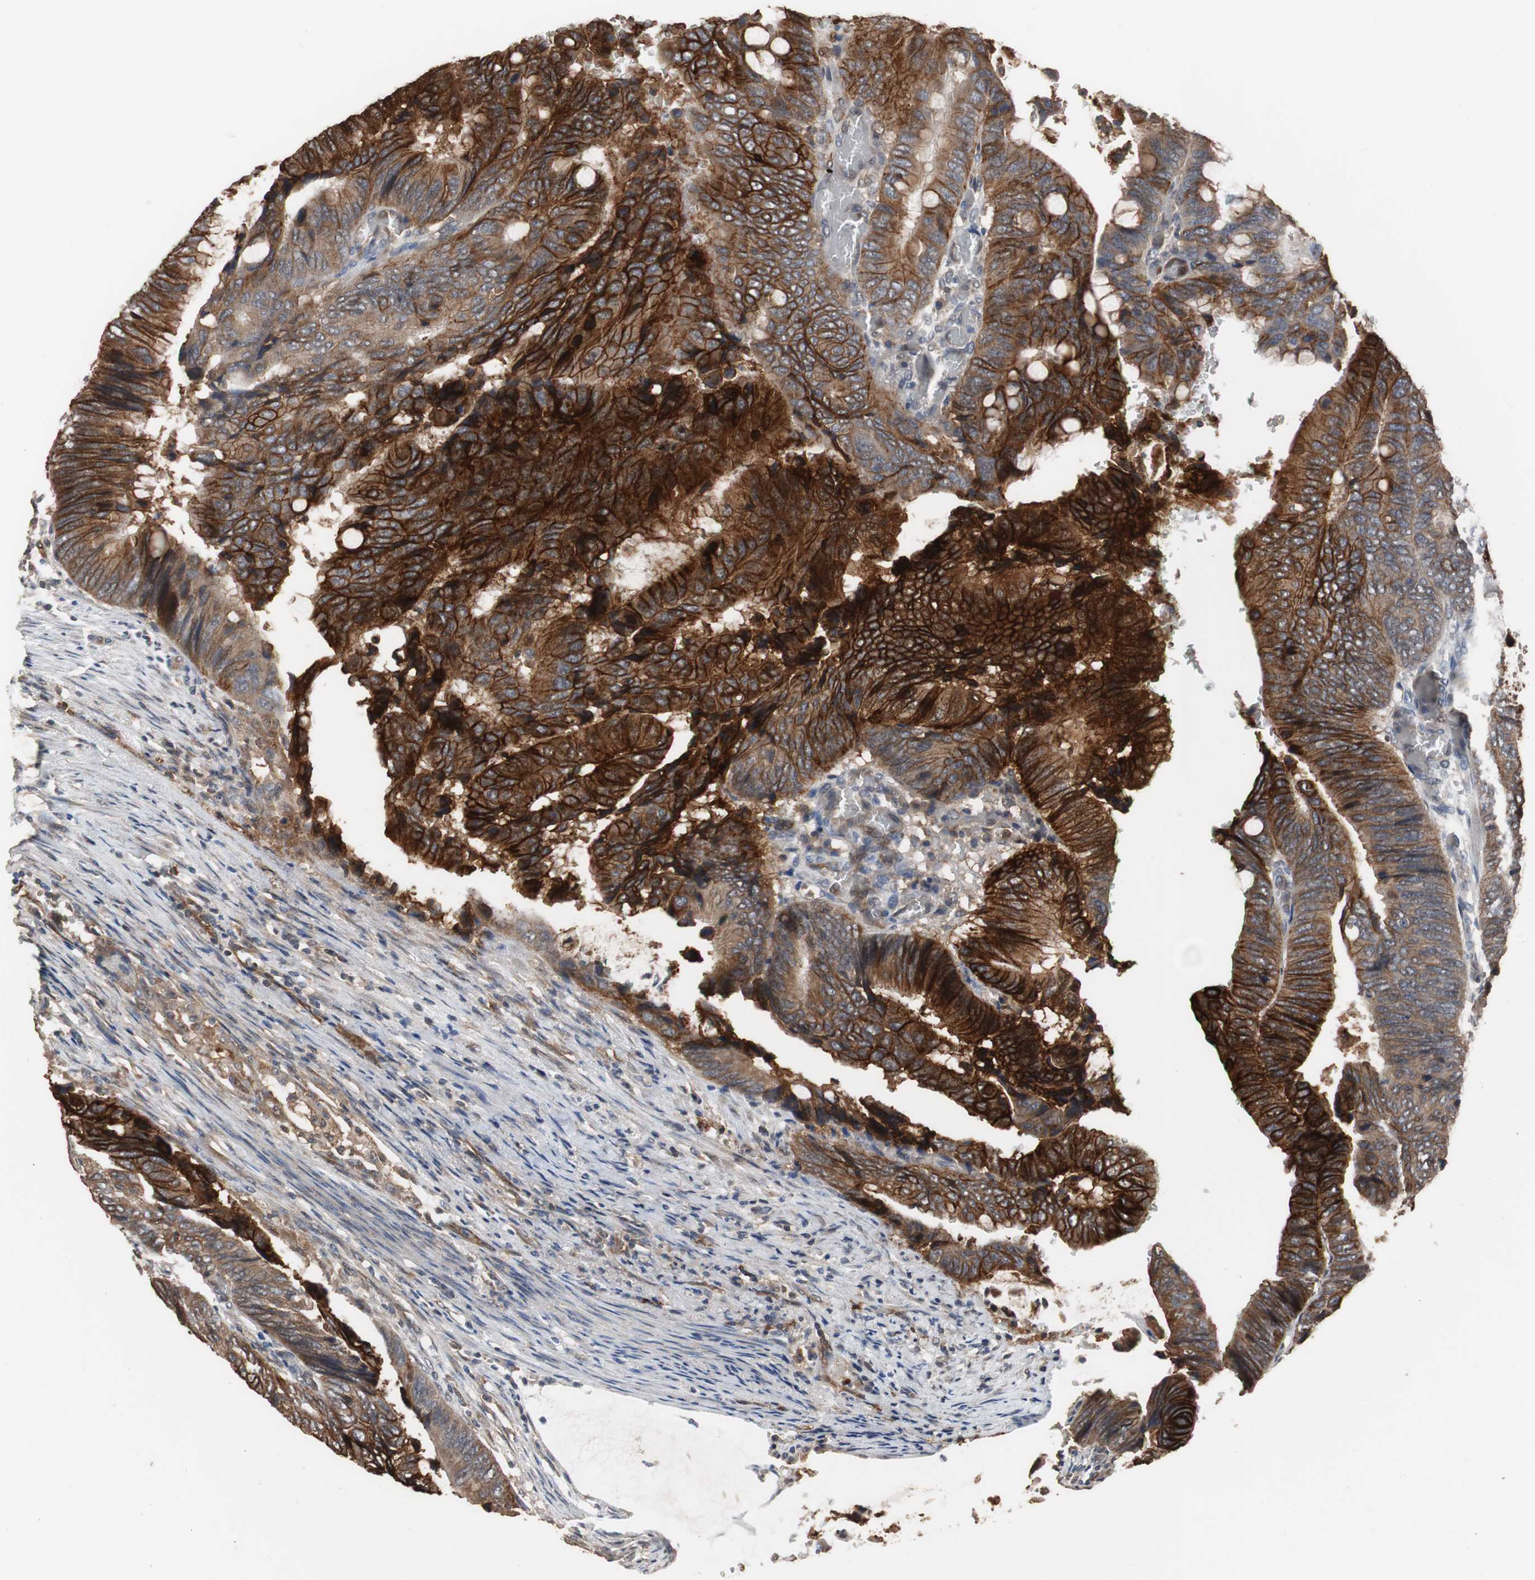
{"staining": {"intensity": "strong", "quantity": ">75%", "location": "cytoplasmic/membranous"}, "tissue": "colorectal cancer", "cell_type": "Tumor cells", "image_type": "cancer", "snomed": [{"axis": "morphology", "description": "Normal tissue, NOS"}, {"axis": "morphology", "description": "Adenocarcinoma, NOS"}, {"axis": "topography", "description": "Rectum"}, {"axis": "topography", "description": "Peripheral nerve tissue"}], "caption": "Colorectal cancer tissue displays strong cytoplasmic/membranous positivity in approximately >75% of tumor cells, visualized by immunohistochemistry. (Brightfield microscopy of DAB IHC at high magnification).", "gene": "NDRG1", "patient": {"sex": "male", "age": 92}}